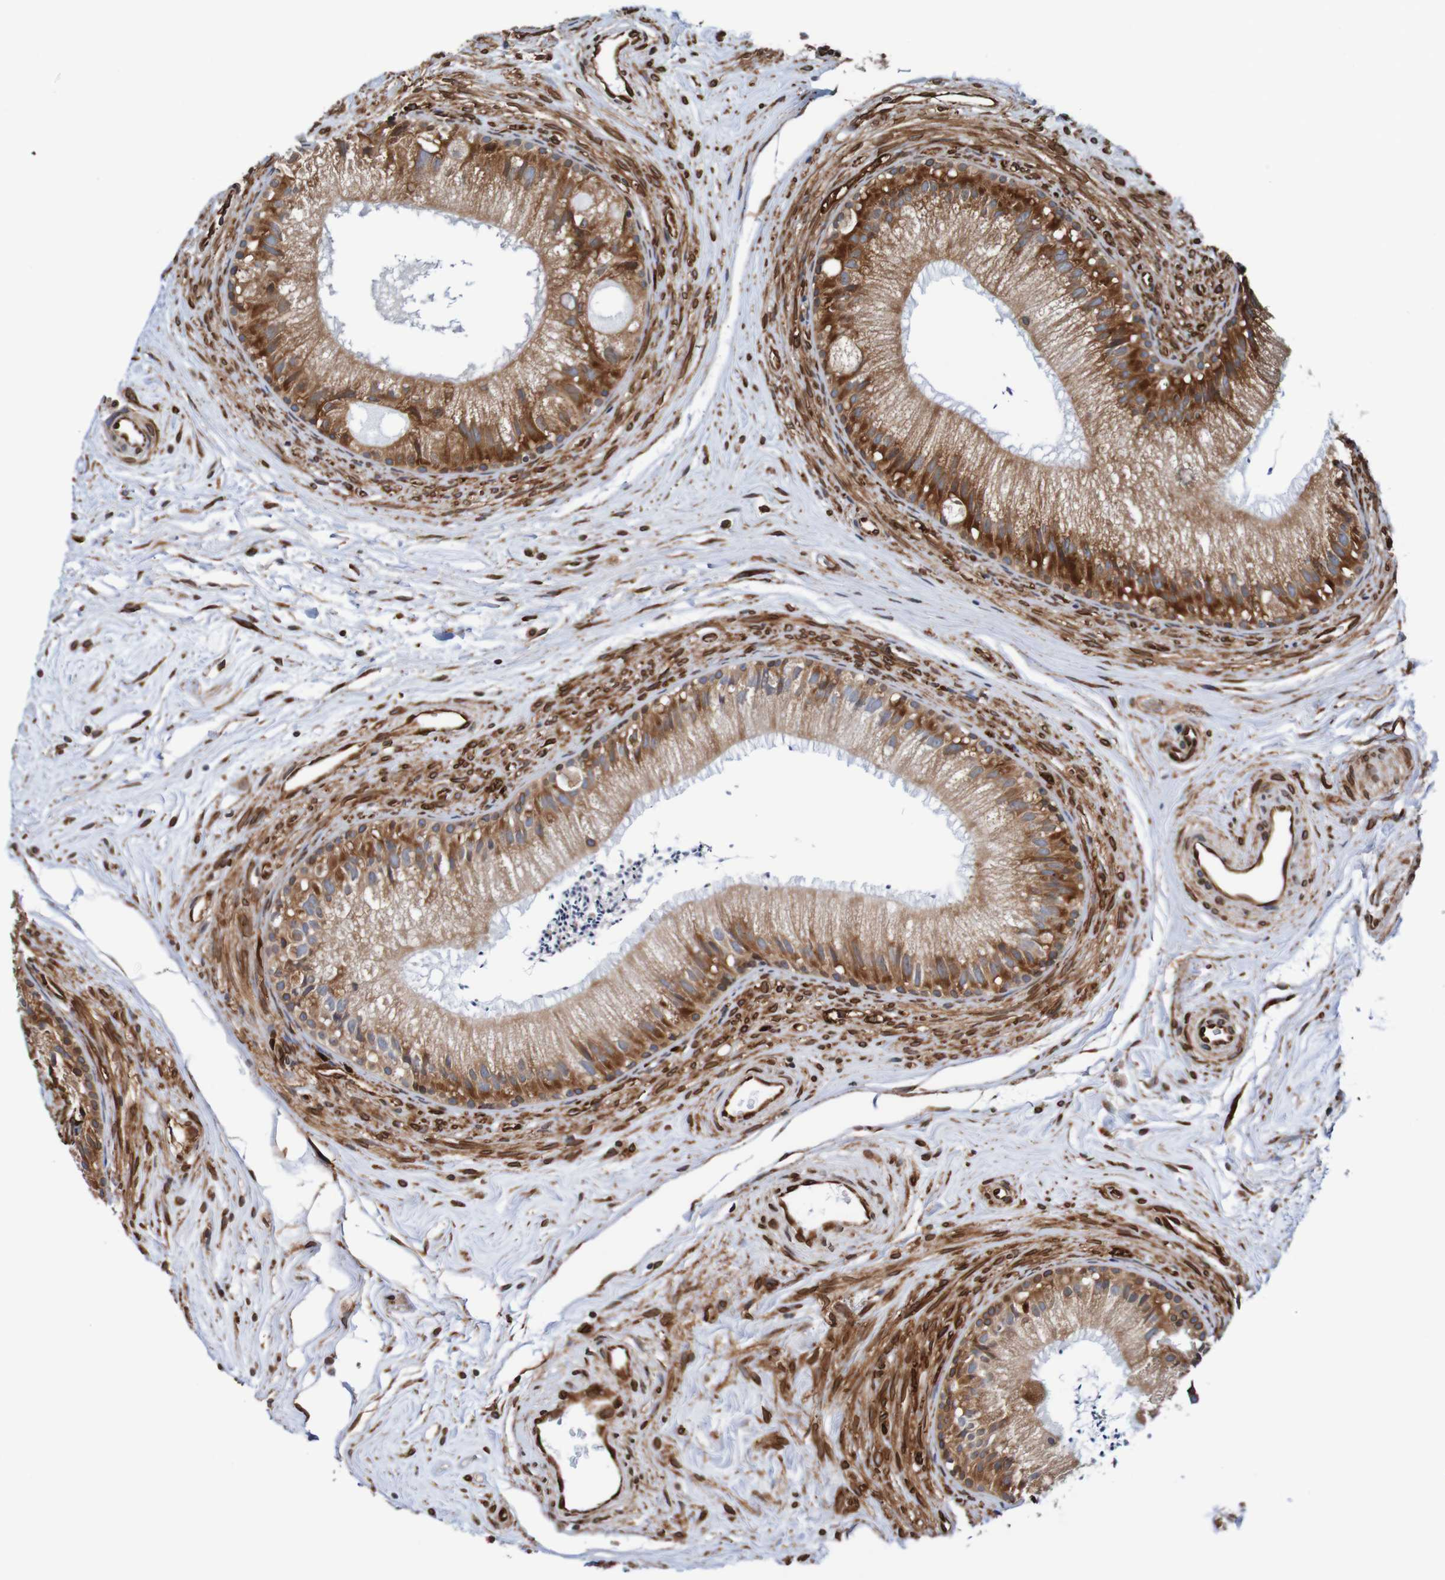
{"staining": {"intensity": "strong", "quantity": "25%-75%", "location": "cytoplasmic/membranous"}, "tissue": "epididymis", "cell_type": "Glandular cells", "image_type": "normal", "snomed": [{"axis": "morphology", "description": "Normal tissue, NOS"}, {"axis": "topography", "description": "Epididymis"}], "caption": "Immunohistochemistry of normal epididymis exhibits high levels of strong cytoplasmic/membranous expression in approximately 25%-75% of glandular cells. The protein is stained brown, and the nuclei are stained in blue (DAB IHC with brightfield microscopy, high magnification).", "gene": "TMEM109", "patient": {"sex": "male", "age": 56}}